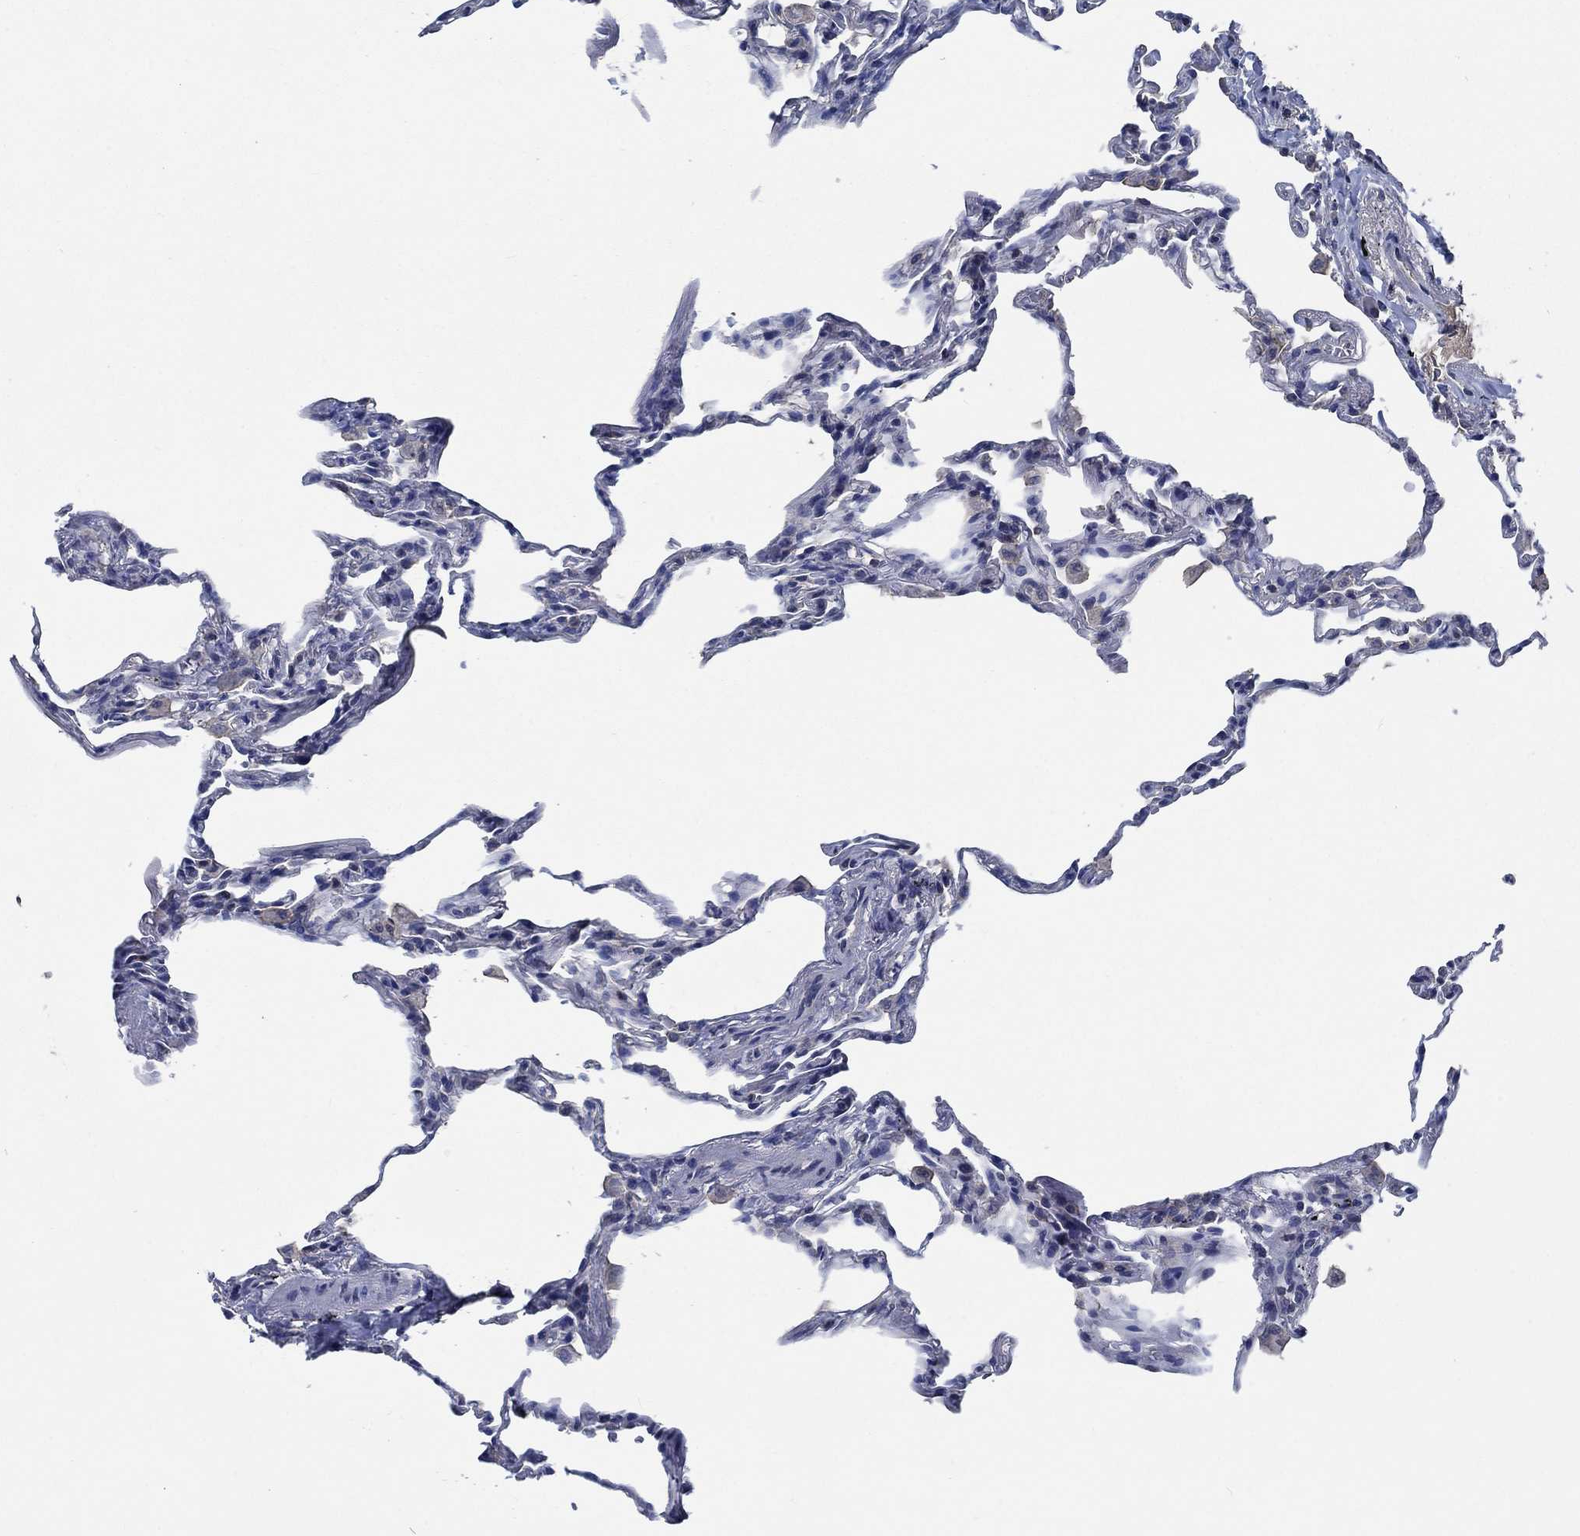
{"staining": {"intensity": "negative", "quantity": "none", "location": "none"}, "tissue": "lung", "cell_type": "Alveolar cells", "image_type": "normal", "snomed": [{"axis": "morphology", "description": "Normal tissue, NOS"}, {"axis": "topography", "description": "Lung"}], "caption": "A high-resolution image shows IHC staining of normal lung, which demonstrates no significant positivity in alveolar cells. (DAB (3,3'-diaminobenzidine) IHC visualized using brightfield microscopy, high magnification).", "gene": "OBSCN", "patient": {"sex": "female", "age": 57}}